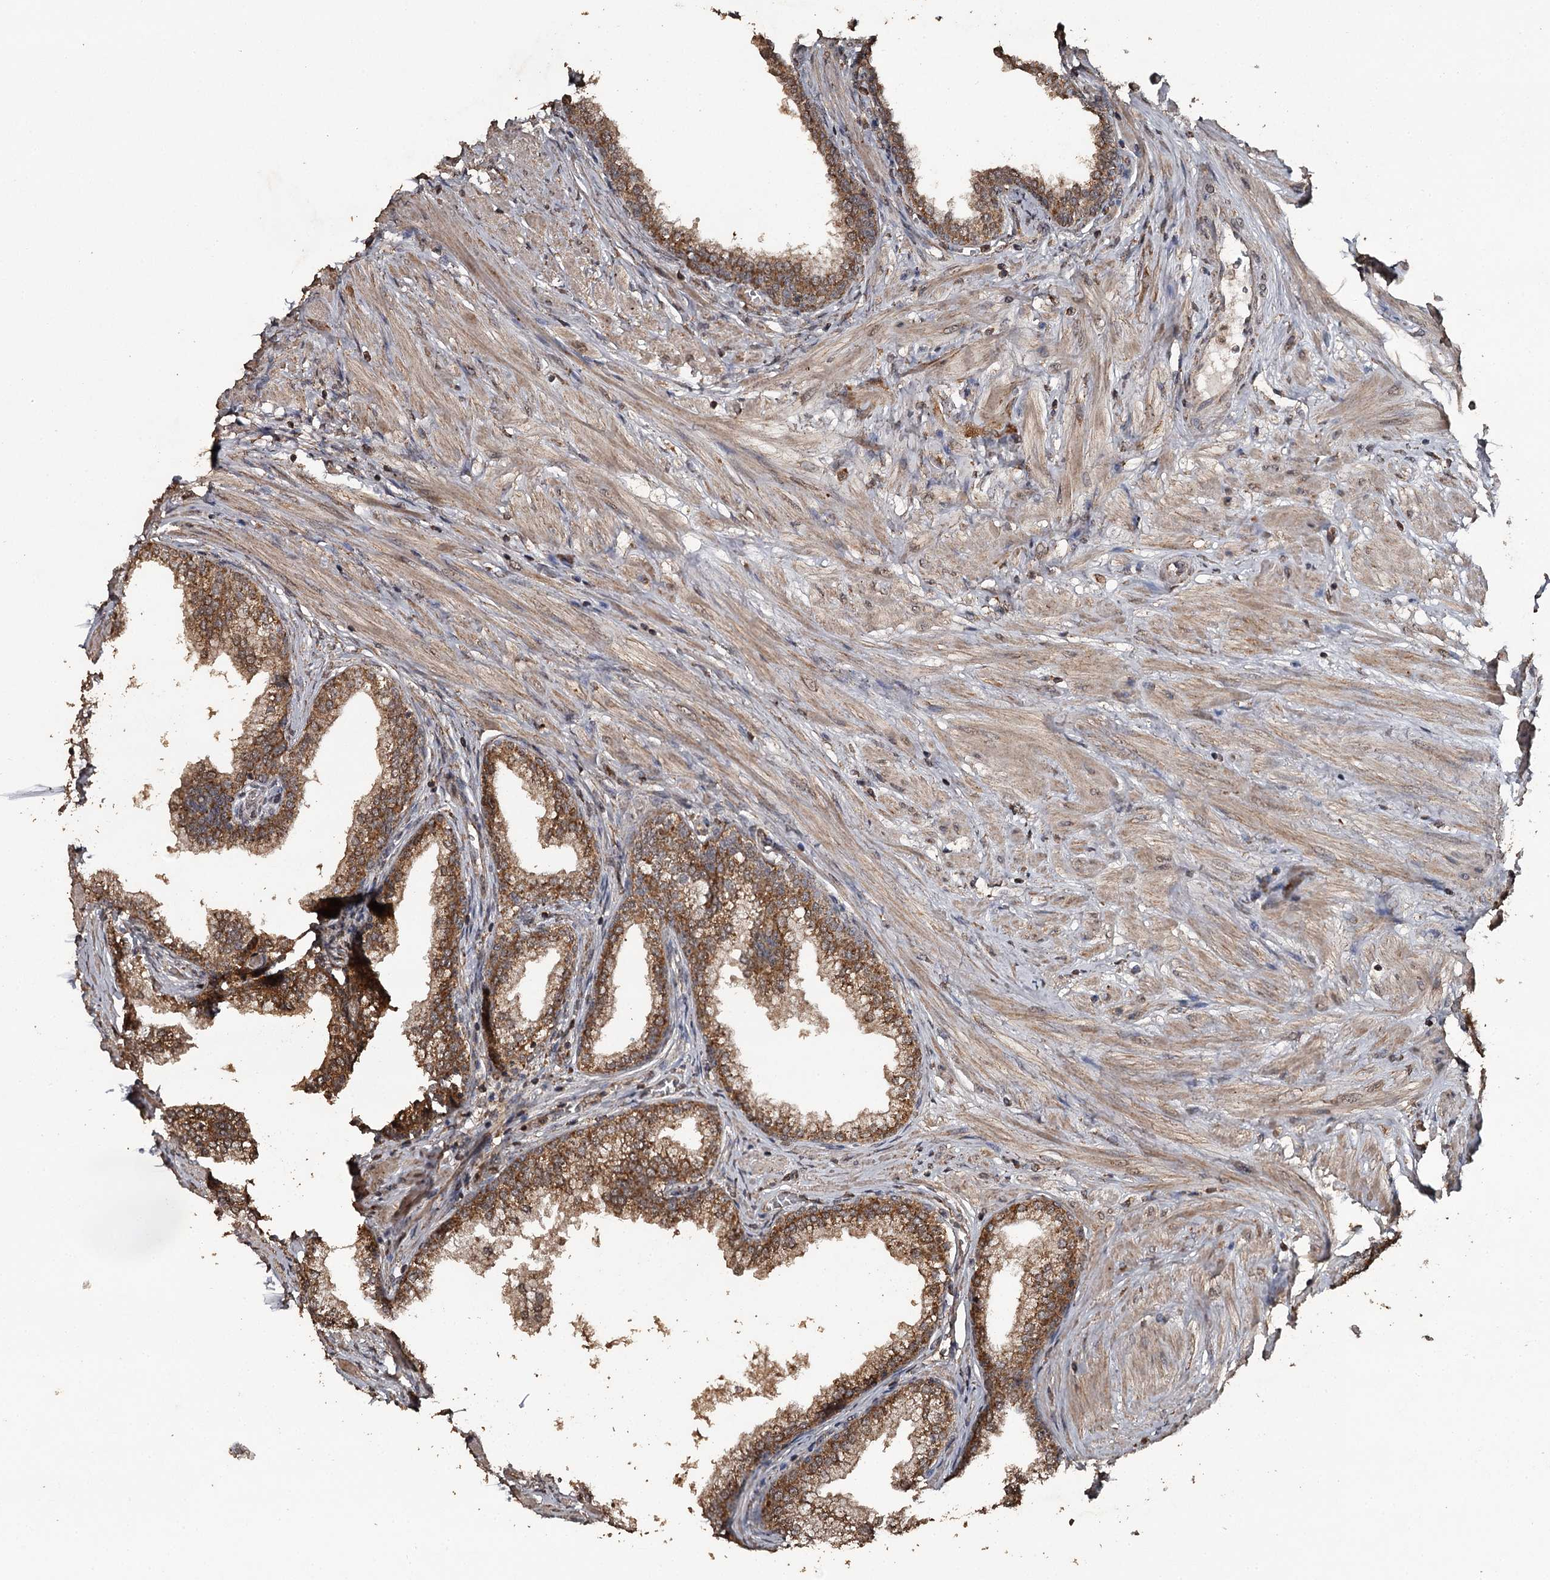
{"staining": {"intensity": "strong", "quantity": ">75%", "location": "cytoplasmic/membranous"}, "tissue": "prostate", "cell_type": "Glandular cells", "image_type": "normal", "snomed": [{"axis": "morphology", "description": "Normal tissue, NOS"}, {"axis": "morphology", "description": "Urothelial carcinoma, Low grade"}, {"axis": "topography", "description": "Urinary bladder"}, {"axis": "topography", "description": "Prostate"}], "caption": "Strong cytoplasmic/membranous positivity is appreciated in approximately >75% of glandular cells in normal prostate.", "gene": "WIPI1", "patient": {"sex": "male", "age": 60}}